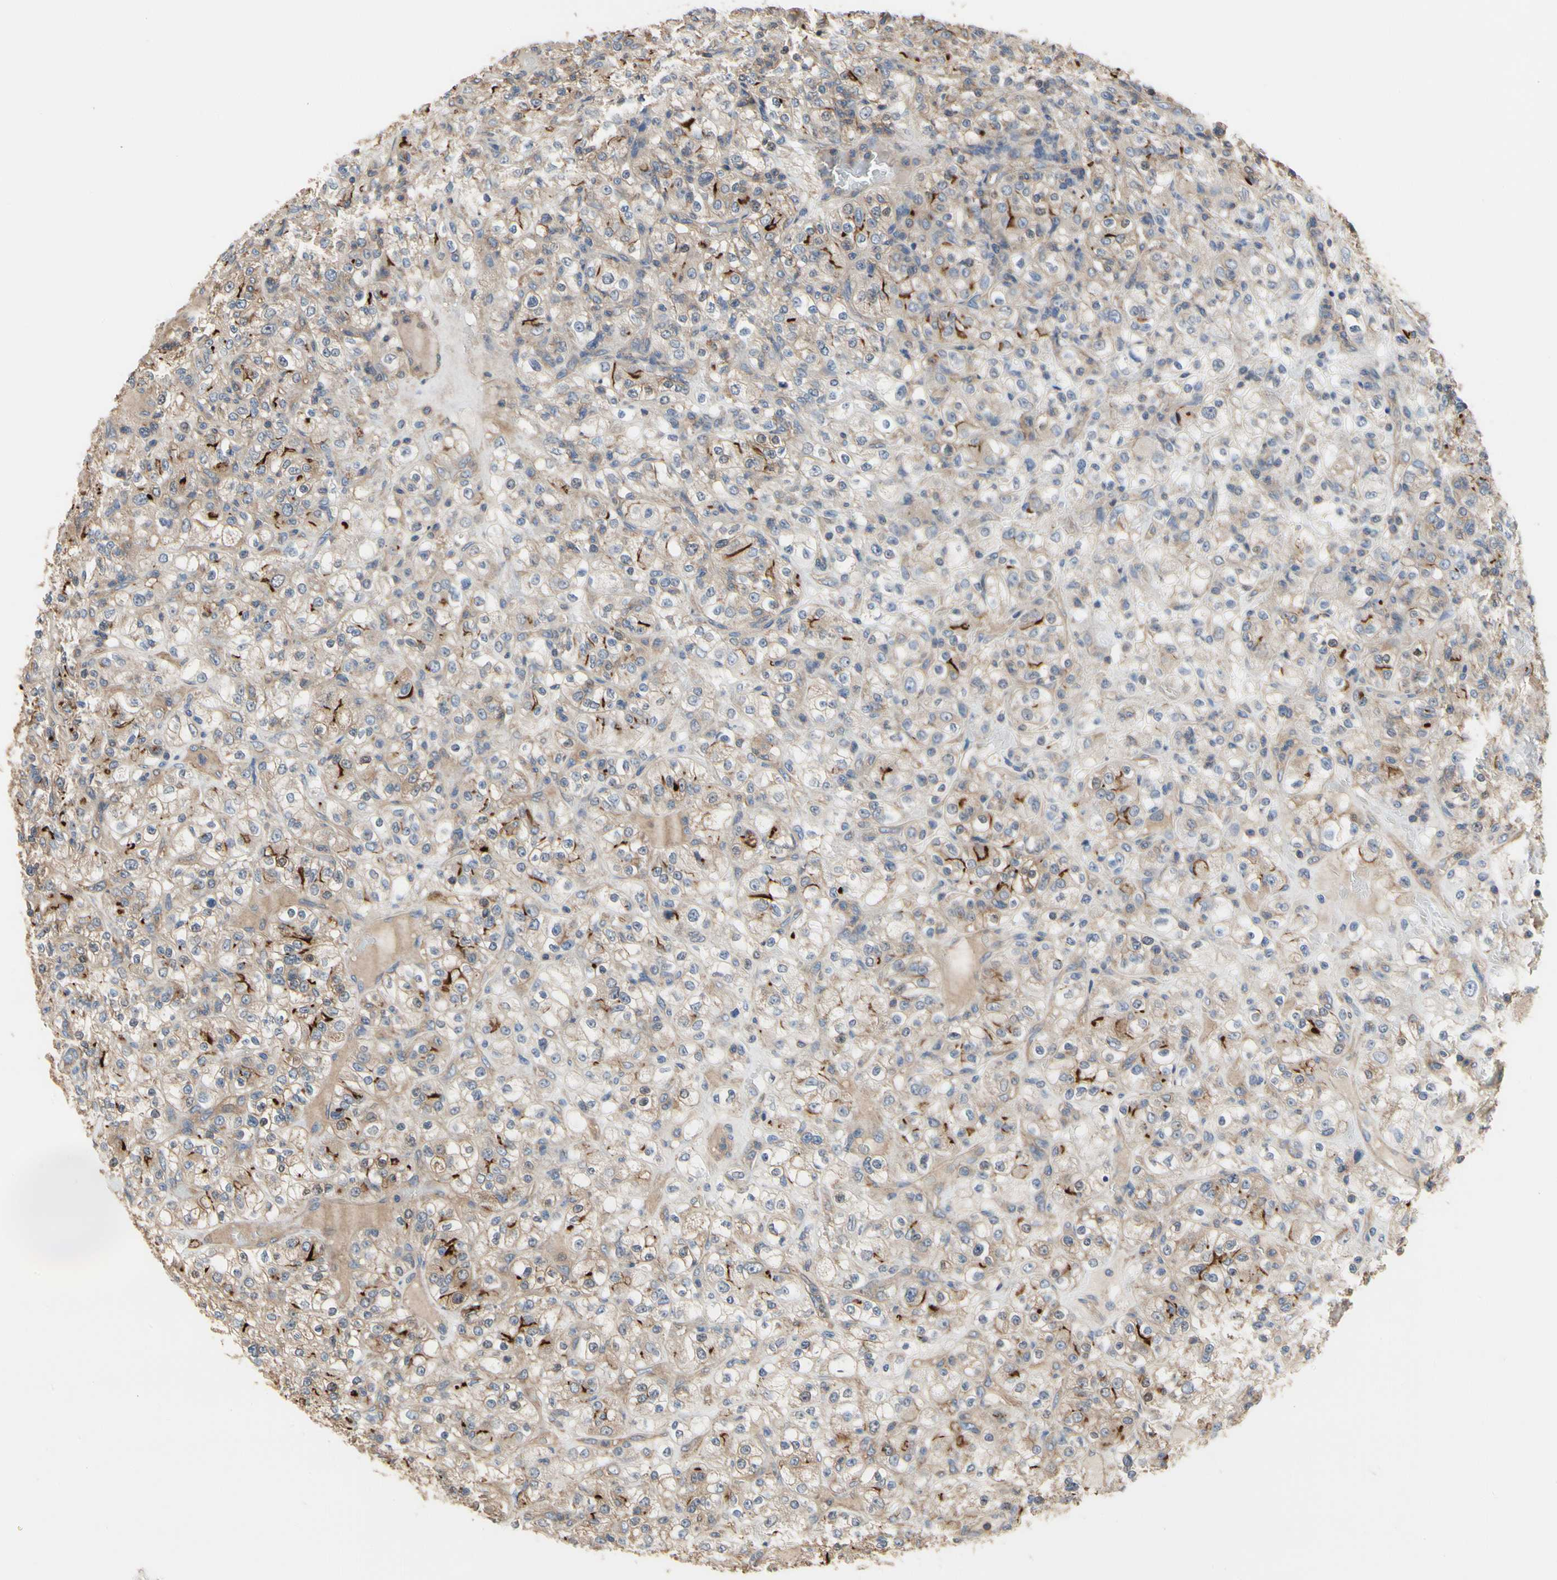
{"staining": {"intensity": "strong", "quantity": "<25%", "location": "cytoplasmic/membranous"}, "tissue": "renal cancer", "cell_type": "Tumor cells", "image_type": "cancer", "snomed": [{"axis": "morphology", "description": "Normal tissue, NOS"}, {"axis": "morphology", "description": "Adenocarcinoma, NOS"}, {"axis": "topography", "description": "Kidney"}], "caption": "Renal adenocarcinoma stained with a brown dye reveals strong cytoplasmic/membranous positive expression in approximately <25% of tumor cells.", "gene": "PDZK1", "patient": {"sex": "female", "age": 72}}